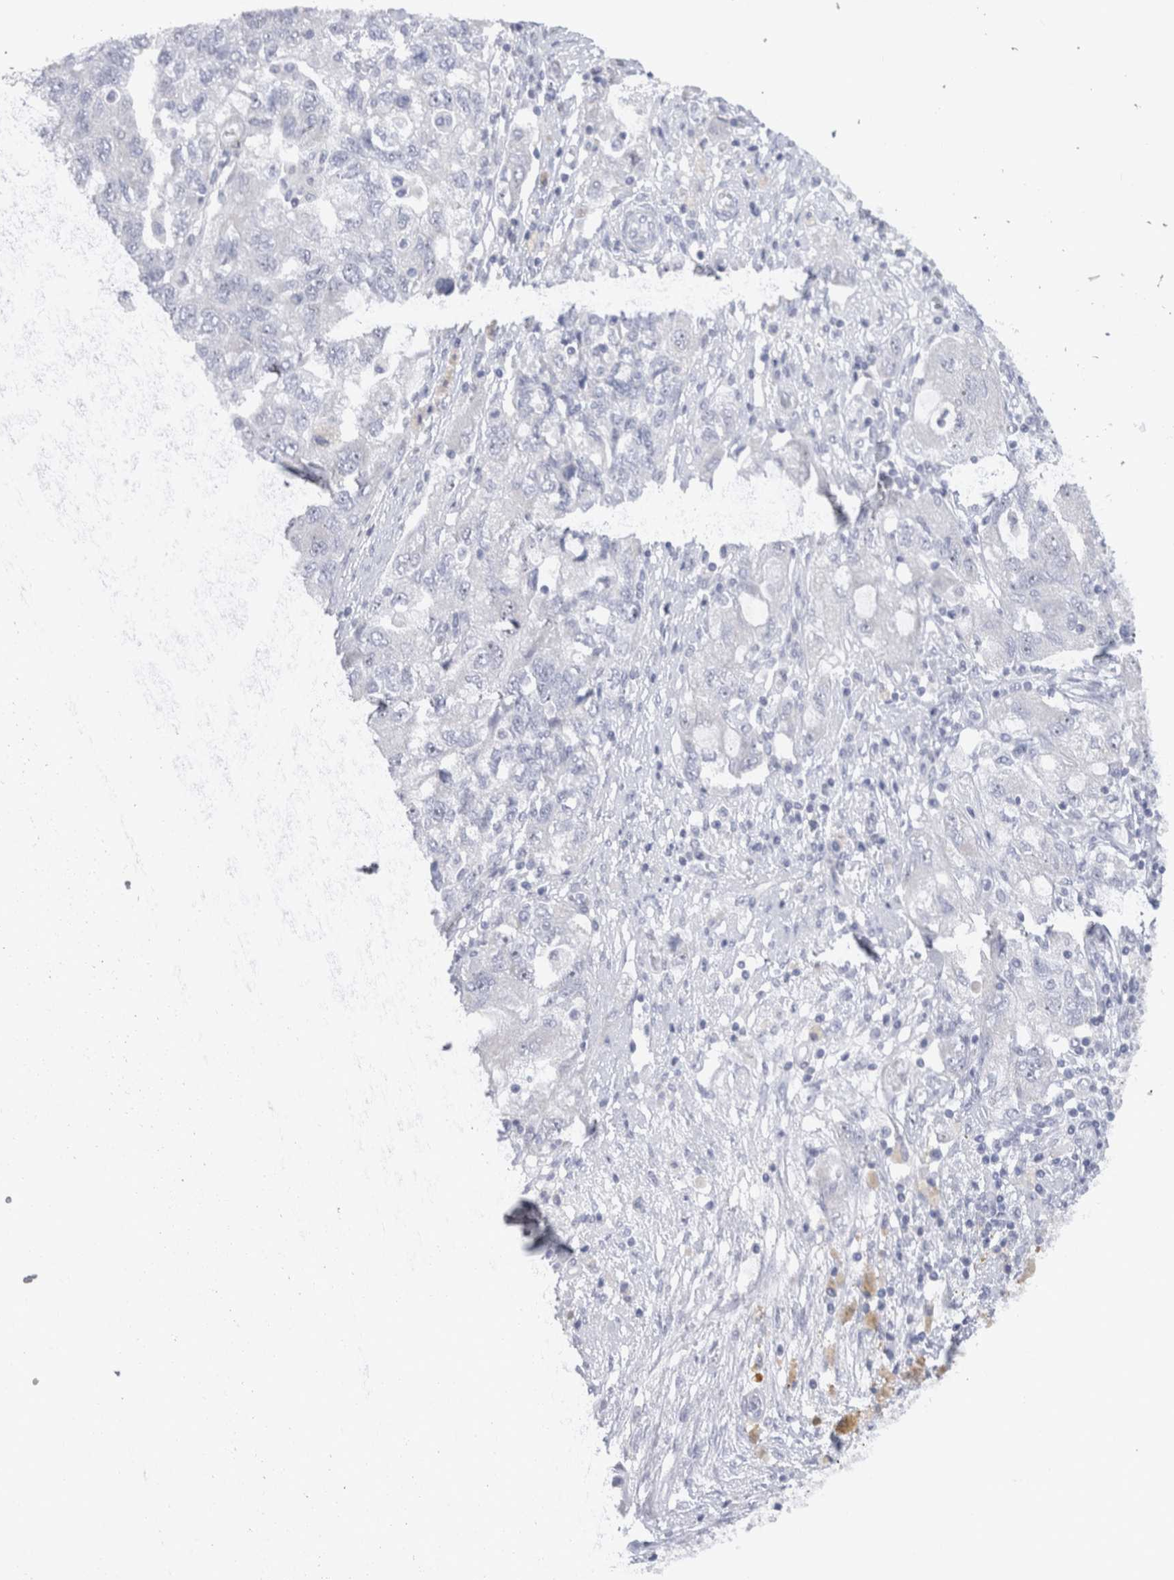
{"staining": {"intensity": "negative", "quantity": "none", "location": "none"}, "tissue": "ovarian cancer", "cell_type": "Tumor cells", "image_type": "cancer", "snomed": [{"axis": "morphology", "description": "Carcinoma, NOS"}, {"axis": "morphology", "description": "Cystadenocarcinoma, serous, NOS"}, {"axis": "topography", "description": "Ovary"}], "caption": "High magnification brightfield microscopy of ovarian cancer (serous cystadenocarcinoma) stained with DAB (brown) and counterstained with hematoxylin (blue): tumor cells show no significant staining. (DAB (3,3'-diaminobenzidine) IHC, high magnification).", "gene": "C9orf50", "patient": {"sex": "female", "age": 69}}